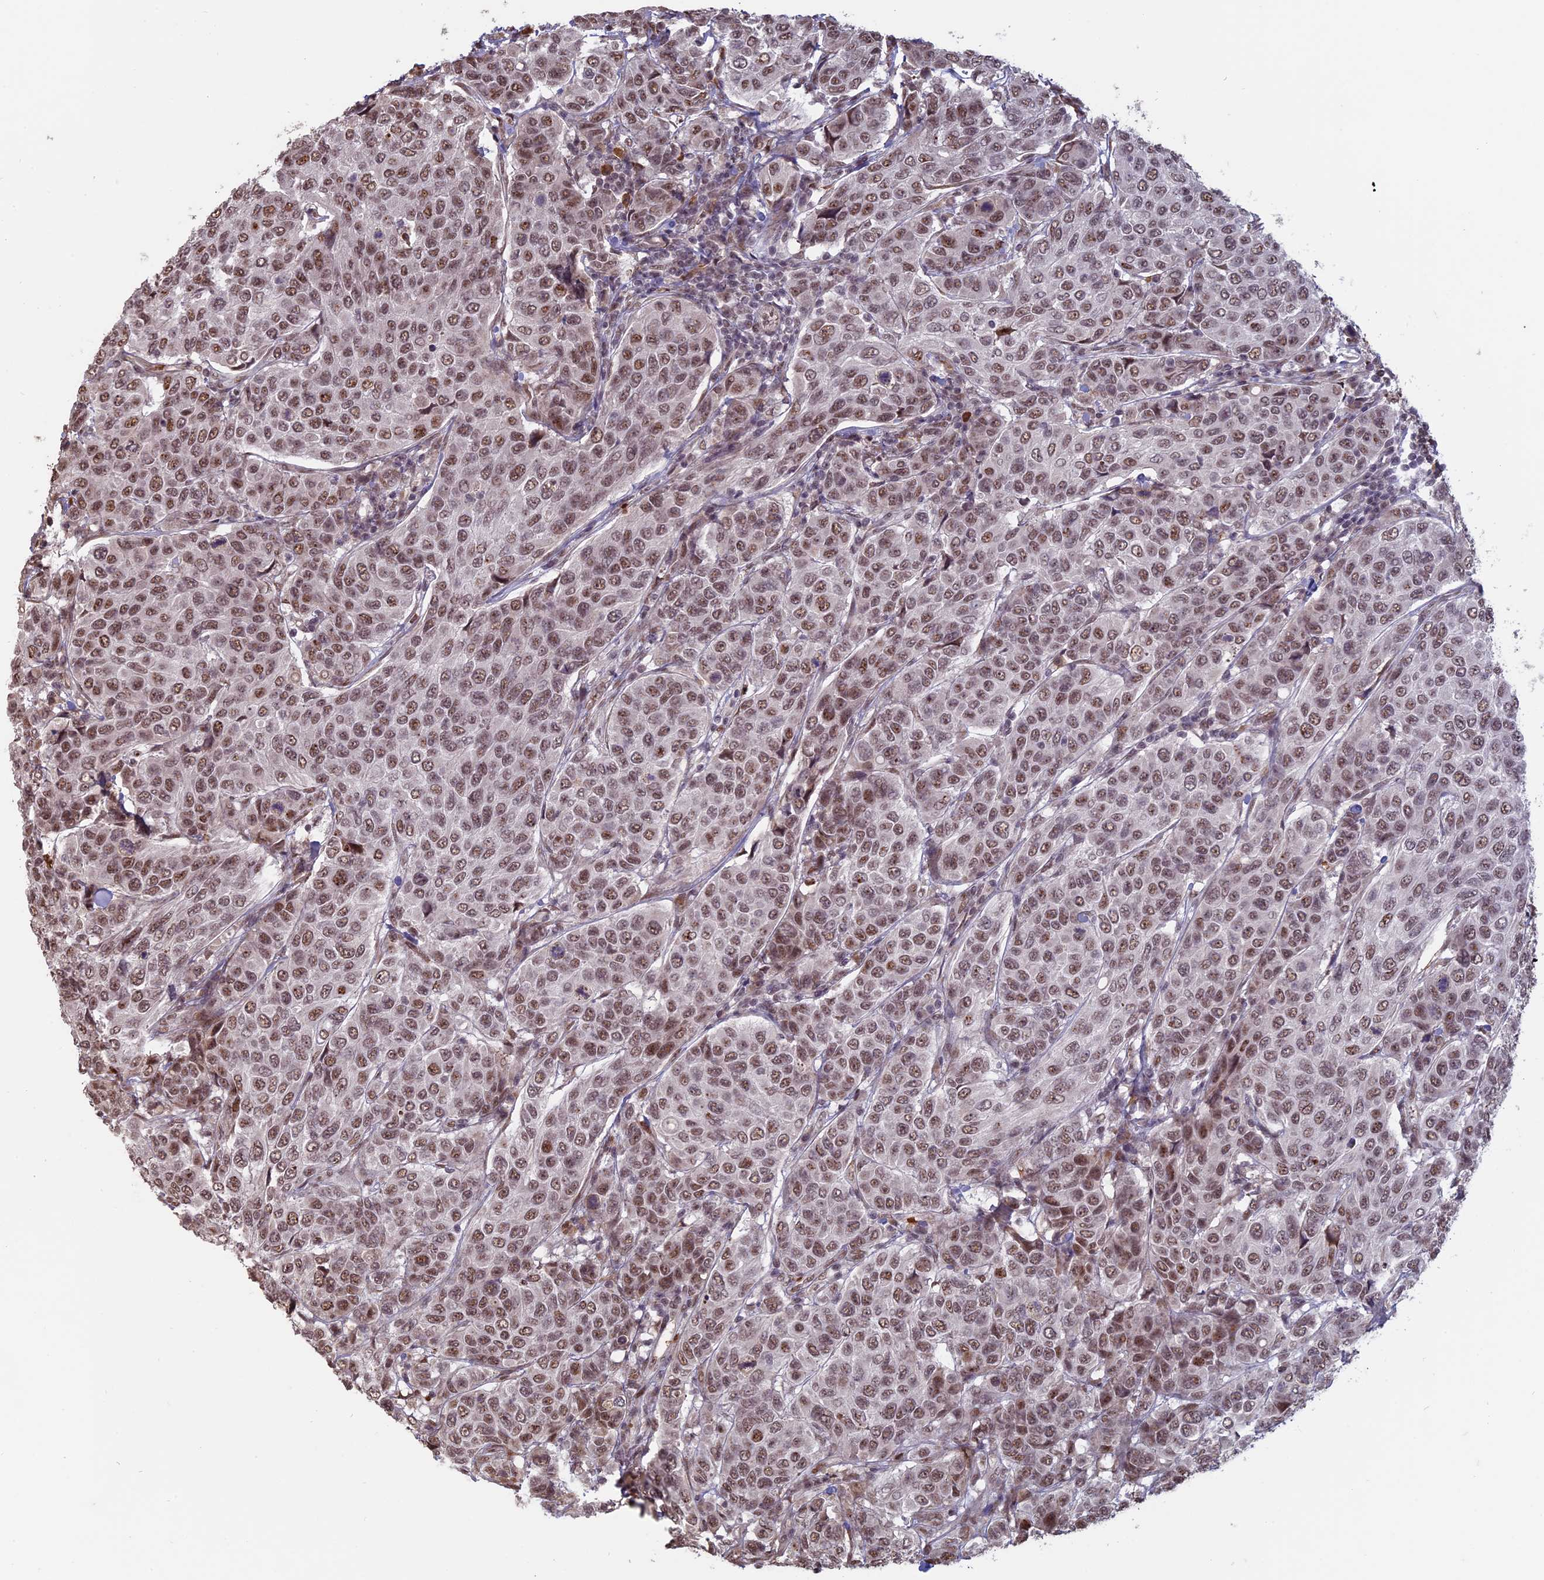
{"staining": {"intensity": "moderate", "quantity": ">75%", "location": "nuclear"}, "tissue": "breast cancer", "cell_type": "Tumor cells", "image_type": "cancer", "snomed": [{"axis": "morphology", "description": "Duct carcinoma"}, {"axis": "topography", "description": "Breast"}], "caption": "An image of human invasive ductal carcinoma (breast) stained for a protein demonstrates moderate nuclear brown staining in tumor cells.", "gene": "MFAP1", "patient": {"sex": "female", "age": 55}}